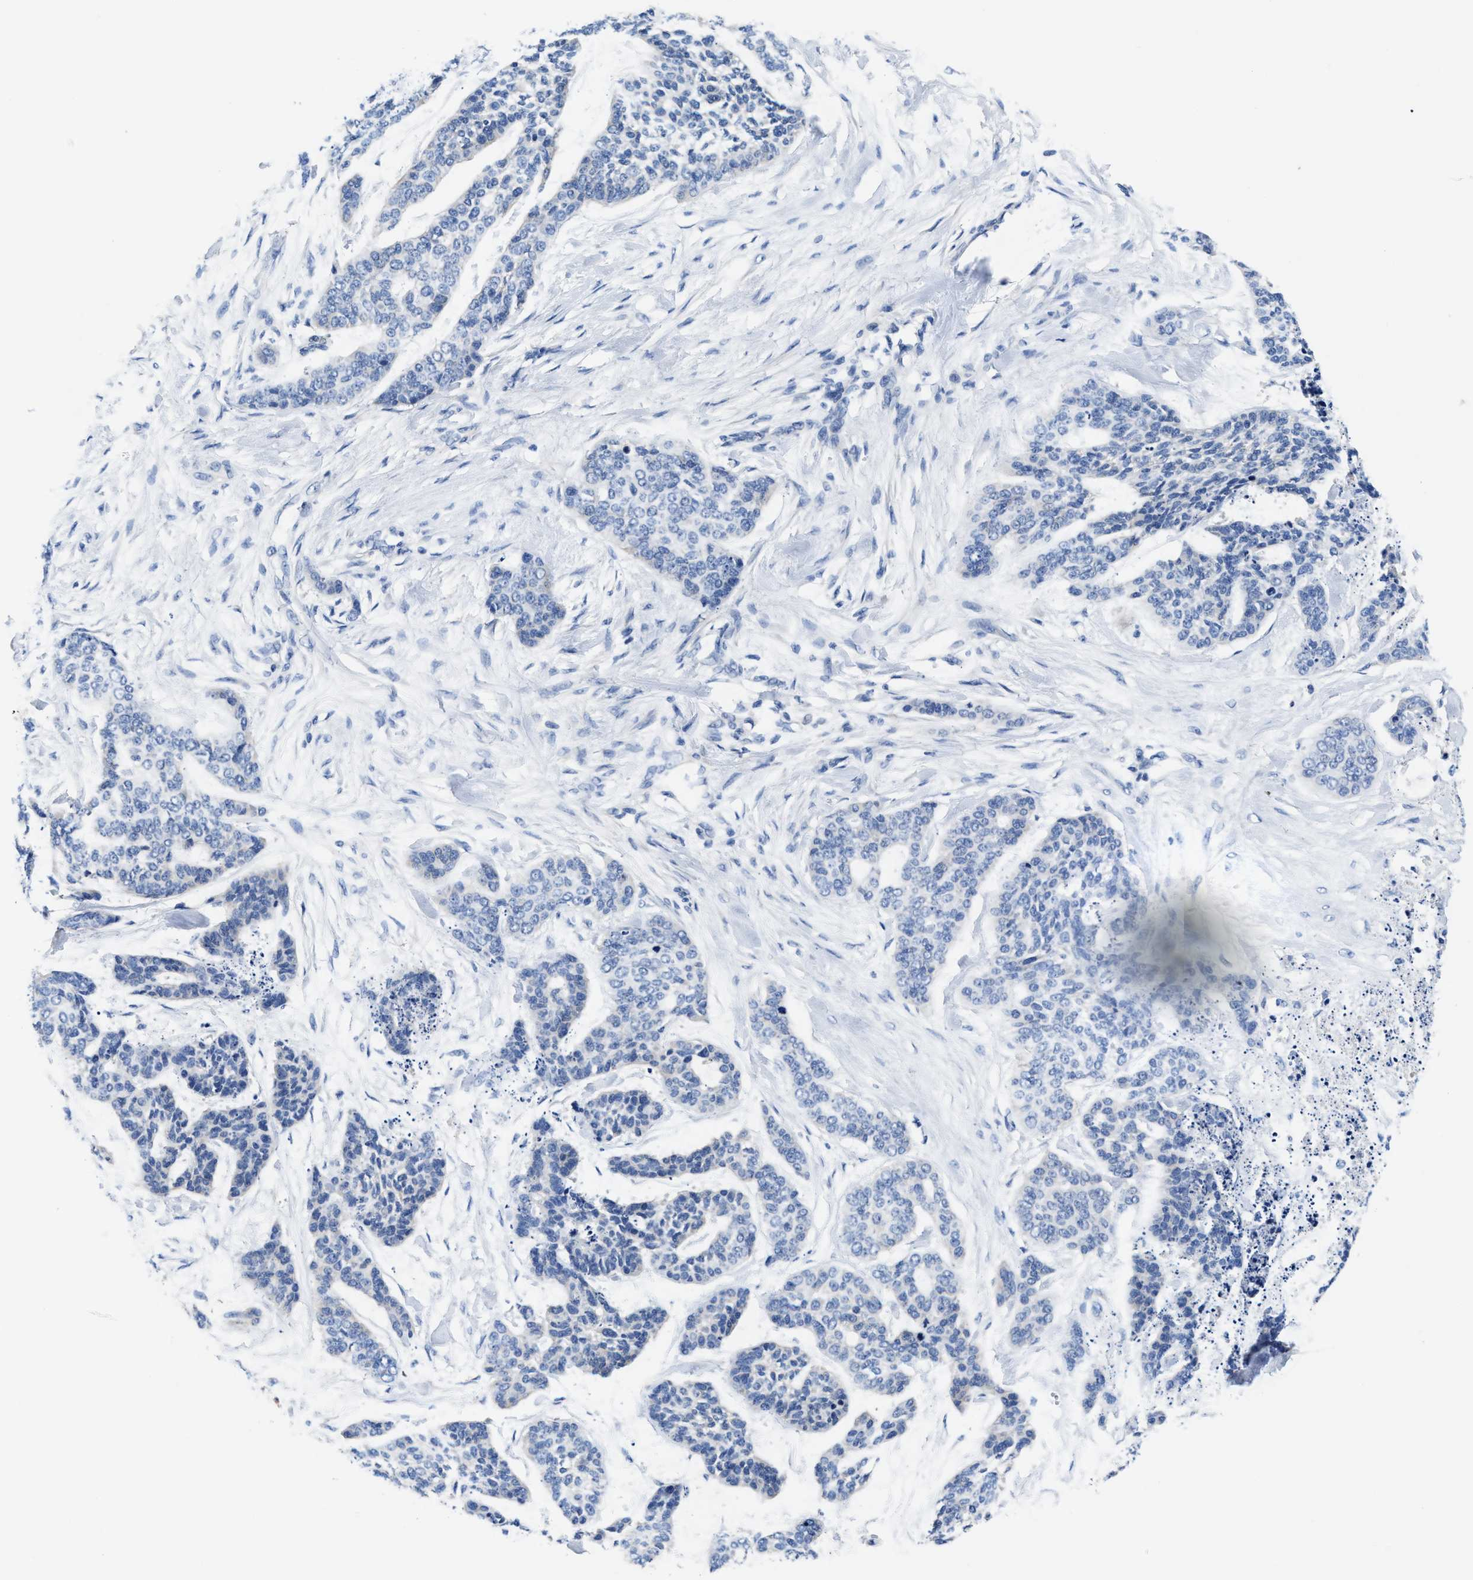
{"staining": {"intensity": "negative", "quantity": "none", "location": "none"}, "tissue": "skin cancer", "cell_type": "Tumor cells", "image_type": "cancer", "snomed": [{"axis": "morphology", "description": "Basal cell carcinoma"}, {"axis": "topography", "description": "Skin"}], "caption": "DAB immunohistochemical staining of human skin basal cell carcinoma shows no significant staining in tumor cells.", "gene": "PHLPP1", "patient": {"sex": "female", "age": 64}}